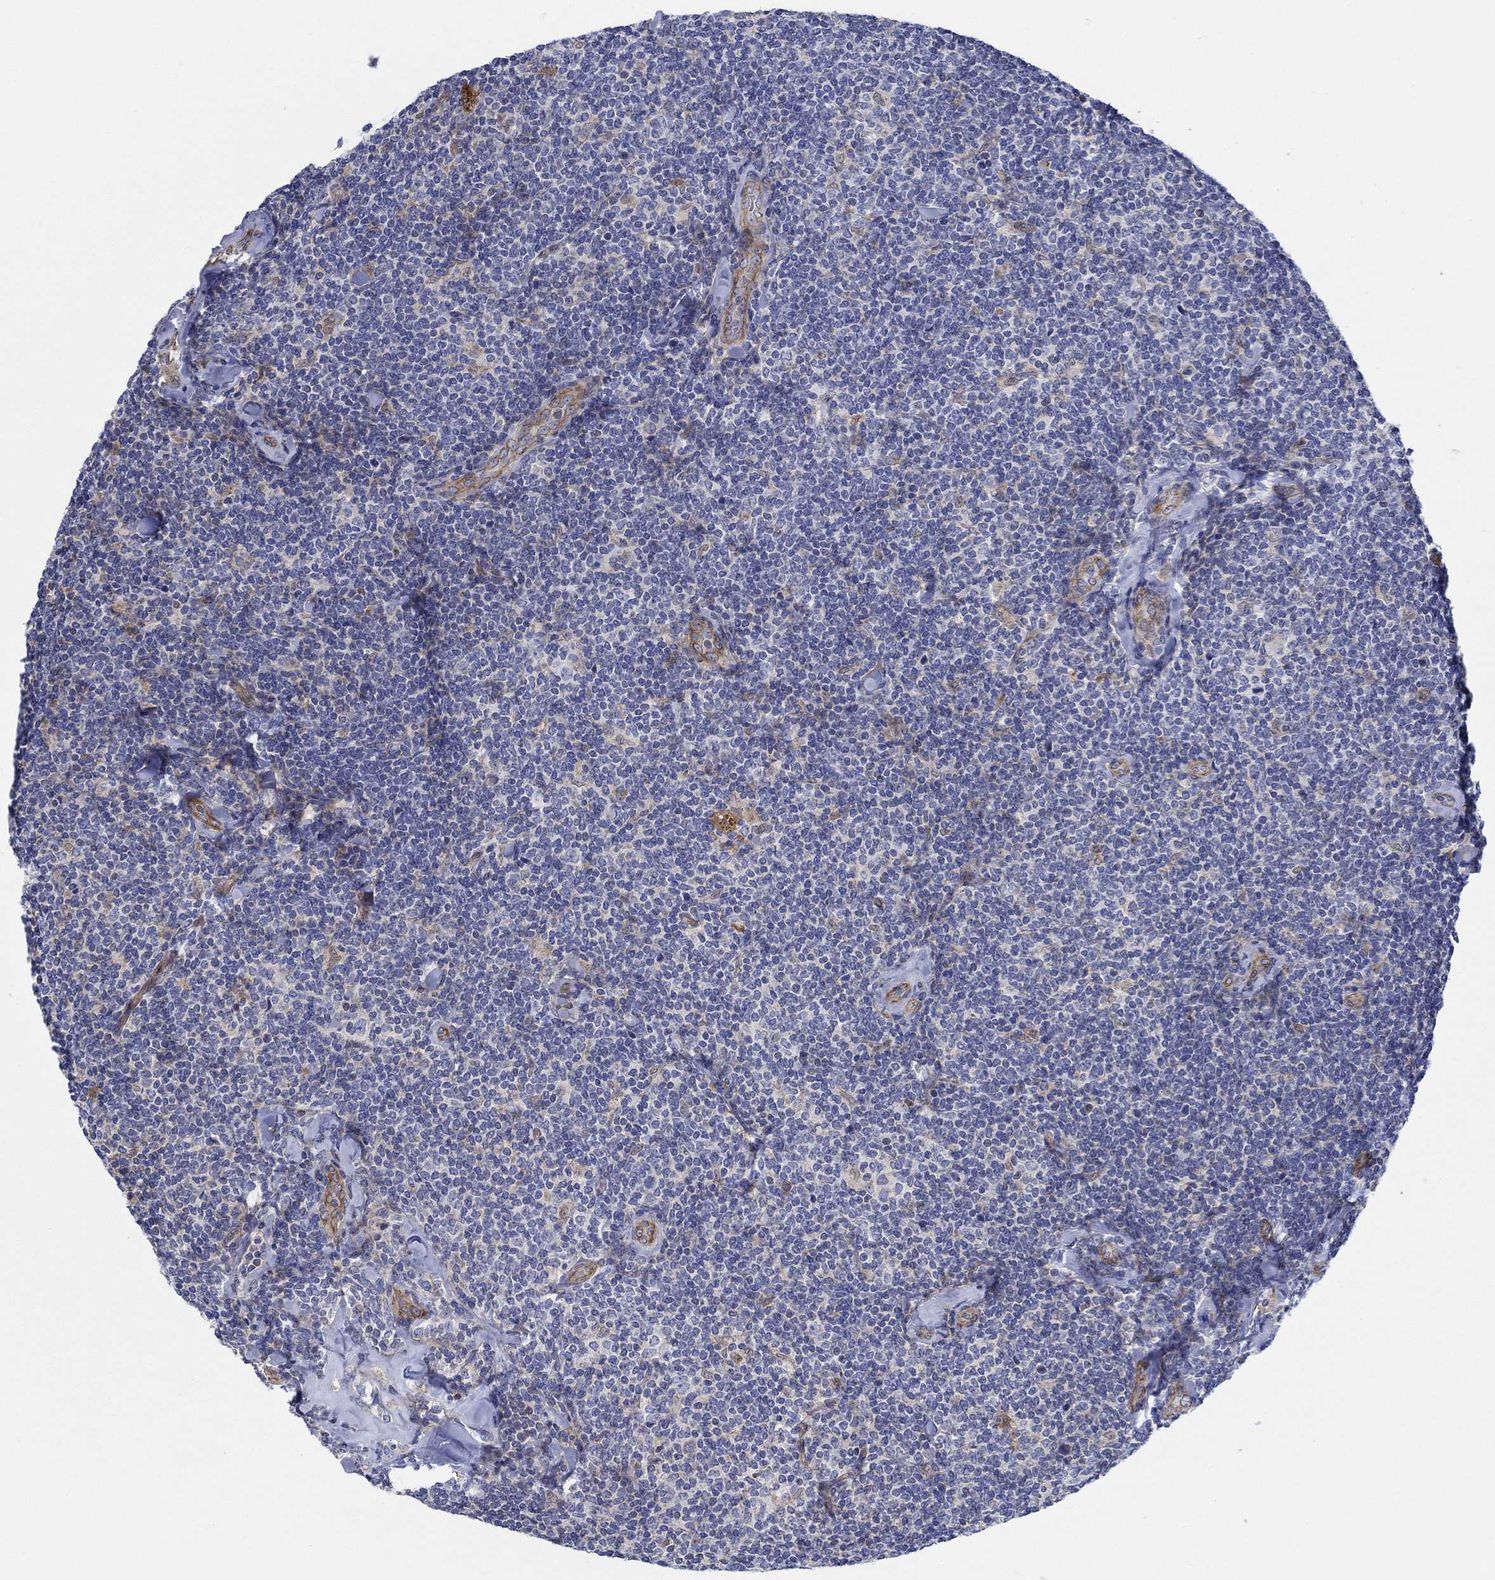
{"staining": {"intensity": "negative", "quantity": "none", "location": "none"}, "tissue": "lymphoma", "cell_type": "Tumor cells", "image_type": "cancer", "snomed": [{"axis": "morphology", "description": "Malignant lymphoma, non-Hodgkin's type, Low grade"}, {"axis": "topography", "description": "Lymph node"}], "caption": "Histopathology image shows no protein positivity in tumor cells of lymphoma tissue.", "gene": "FMN1", "patient": {"sex": "female", "age": 56}}